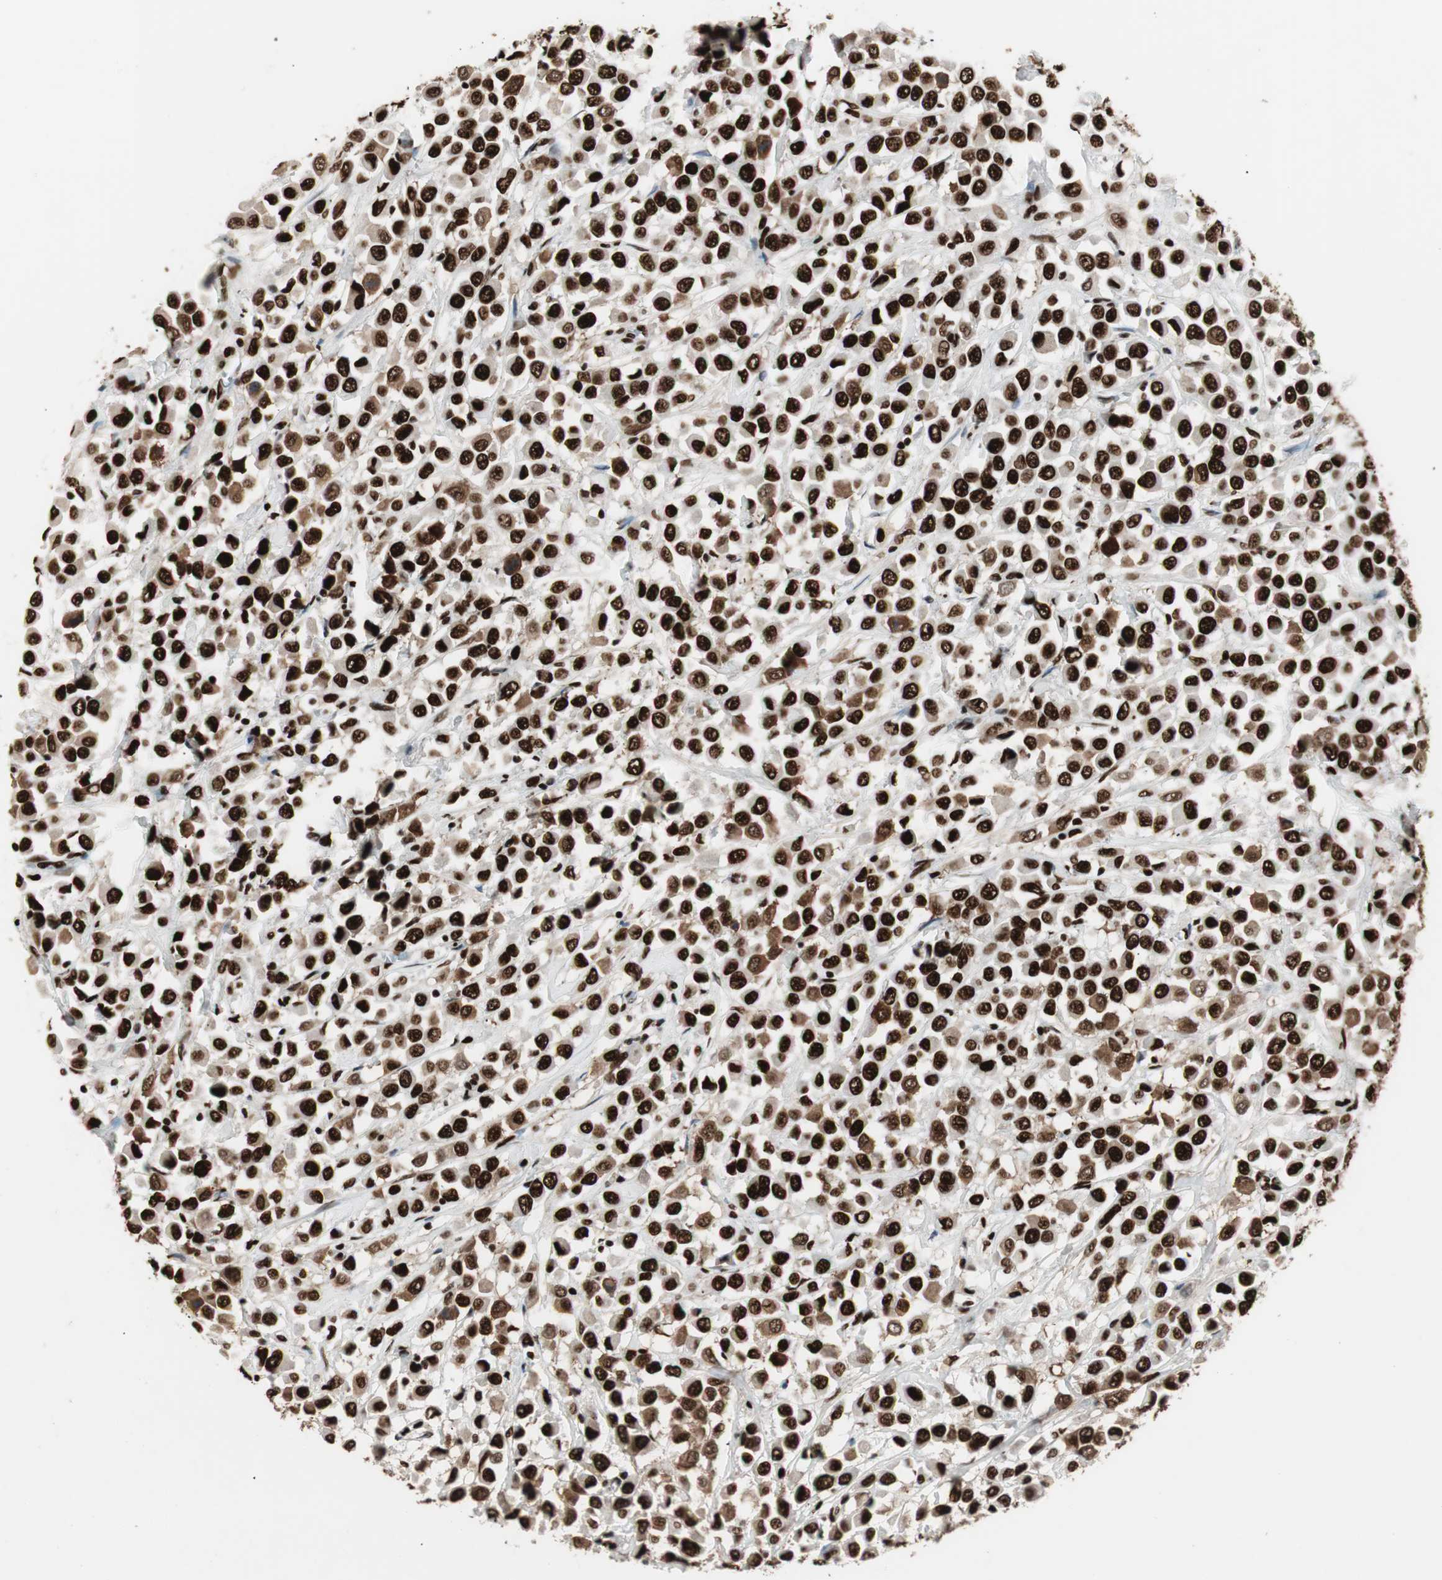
{"staining": {"intensity": "strong", "quantity": ">75%", "location": "nuclear"}, "tissue": "breast cancer", "cell_type": "Tumor cells", "image_type": "cancer", "snomed": [{"axis": "morphology", "description": "Duct carcinoma"}, {"axis": "topography", "description": "Breast"}], "caption": "IHC staining of breast intraductal carcinoma, which displays high levels of strong nuclear staining in about >75% of tumor cells indicating strong nuclear protein expression. The staining was performed using DAB (brown) for protein detection and nuclei were counterstained in hematoxylin (blue).", "gene": "PSME3", "patient": {"sex": "female", "age": 61}}